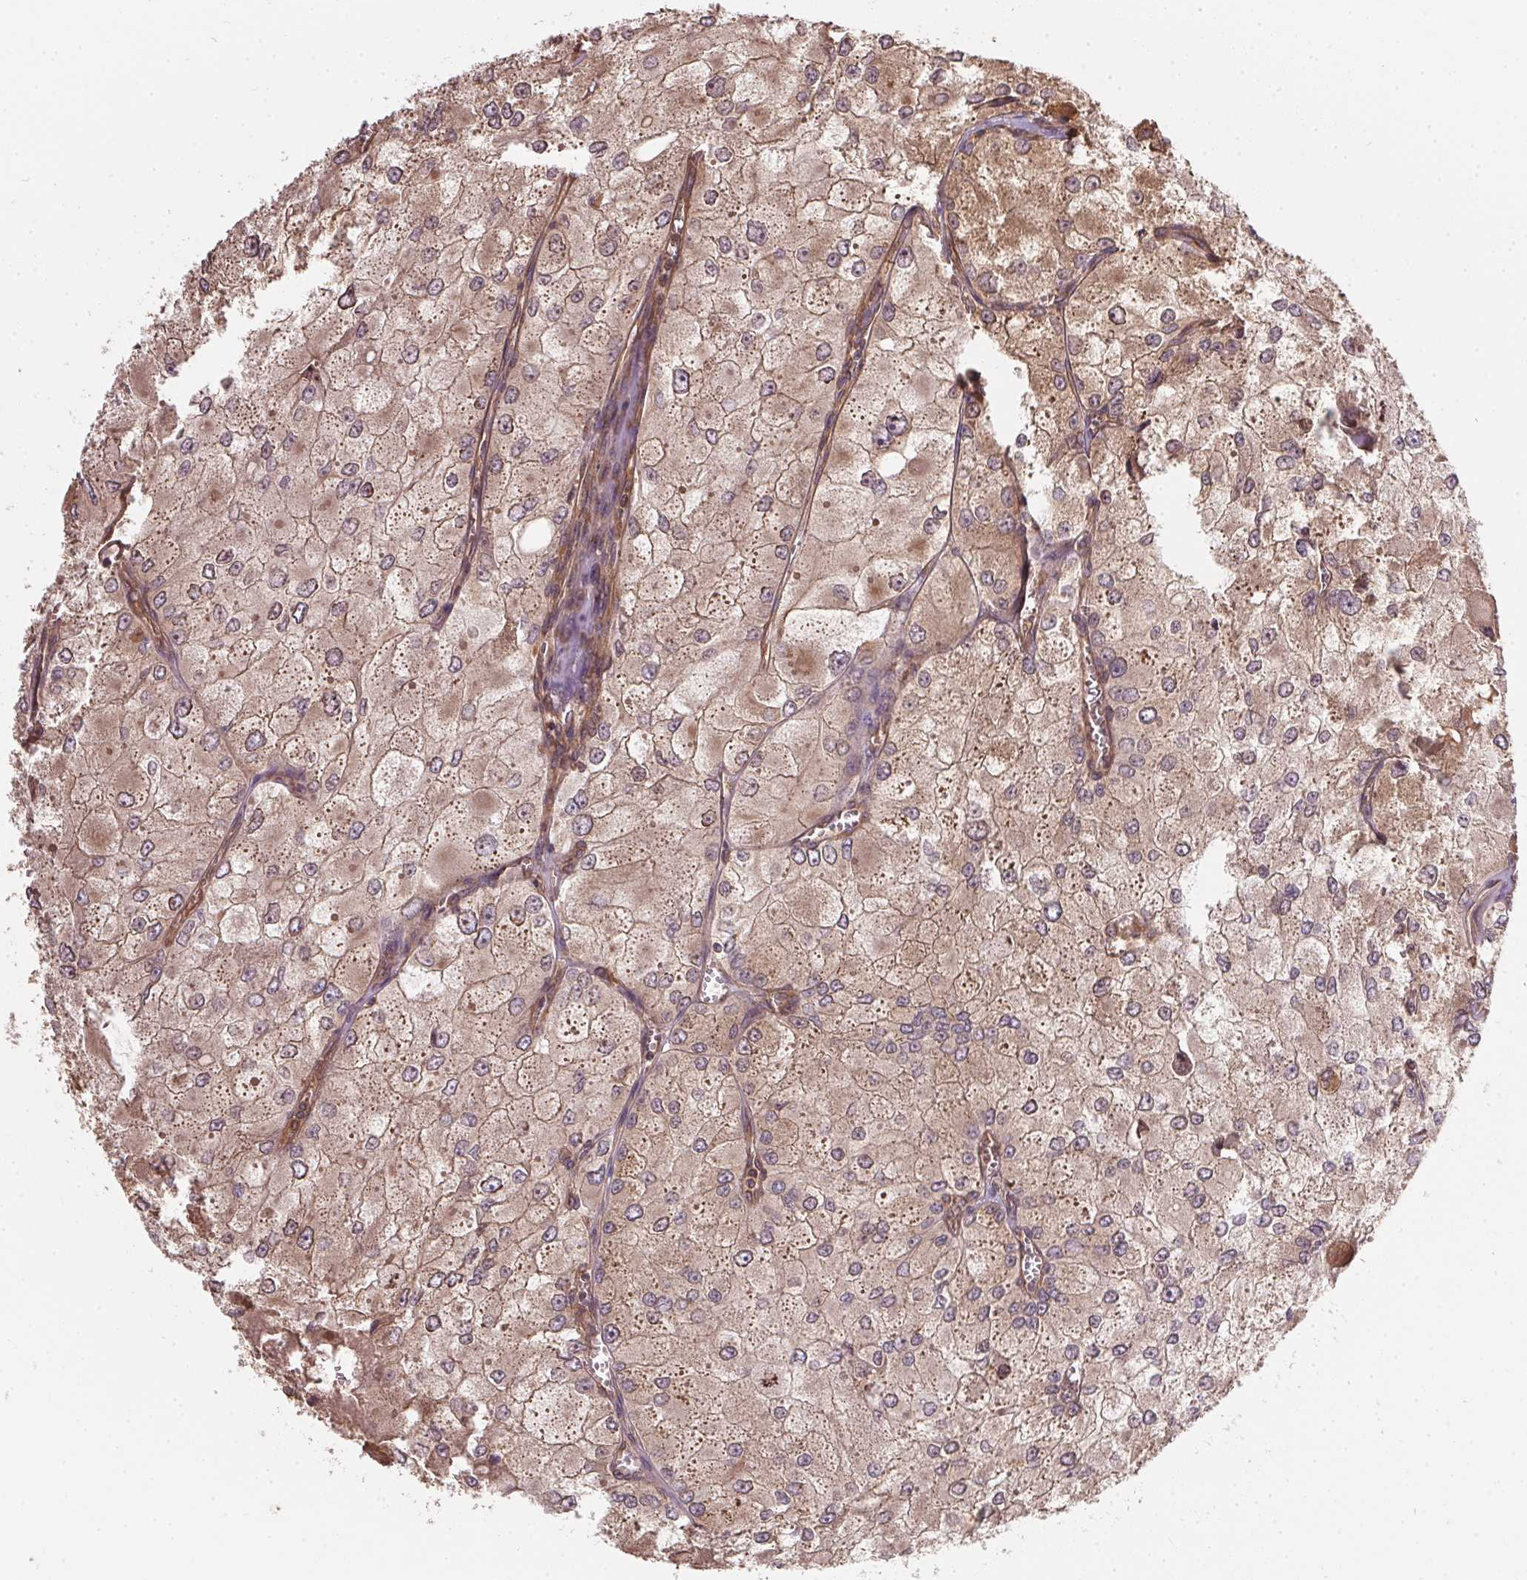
{"staining": {"intensity": "weak", "quantity": ">75%", "location": "cytoplasmic/membranous"}, "tissue": "renal cancer", "cell_type": "Tumor cells", "image_type": "cancer", "snomed": [{"axis": "morphology", "description": "Adenocarcinoma, NOS"}, {"axis": "topography", "description": "Kidney"}], "caption": "Tumor cells display low levels of weak cytoplasmic/membranous expression in about >75% of cells in human renal cancer. (Brightfield microscopy of DAB IHC at high magnification).", "gene": "EIF2S1", "patient": {"sex": "female", "age": 70}}